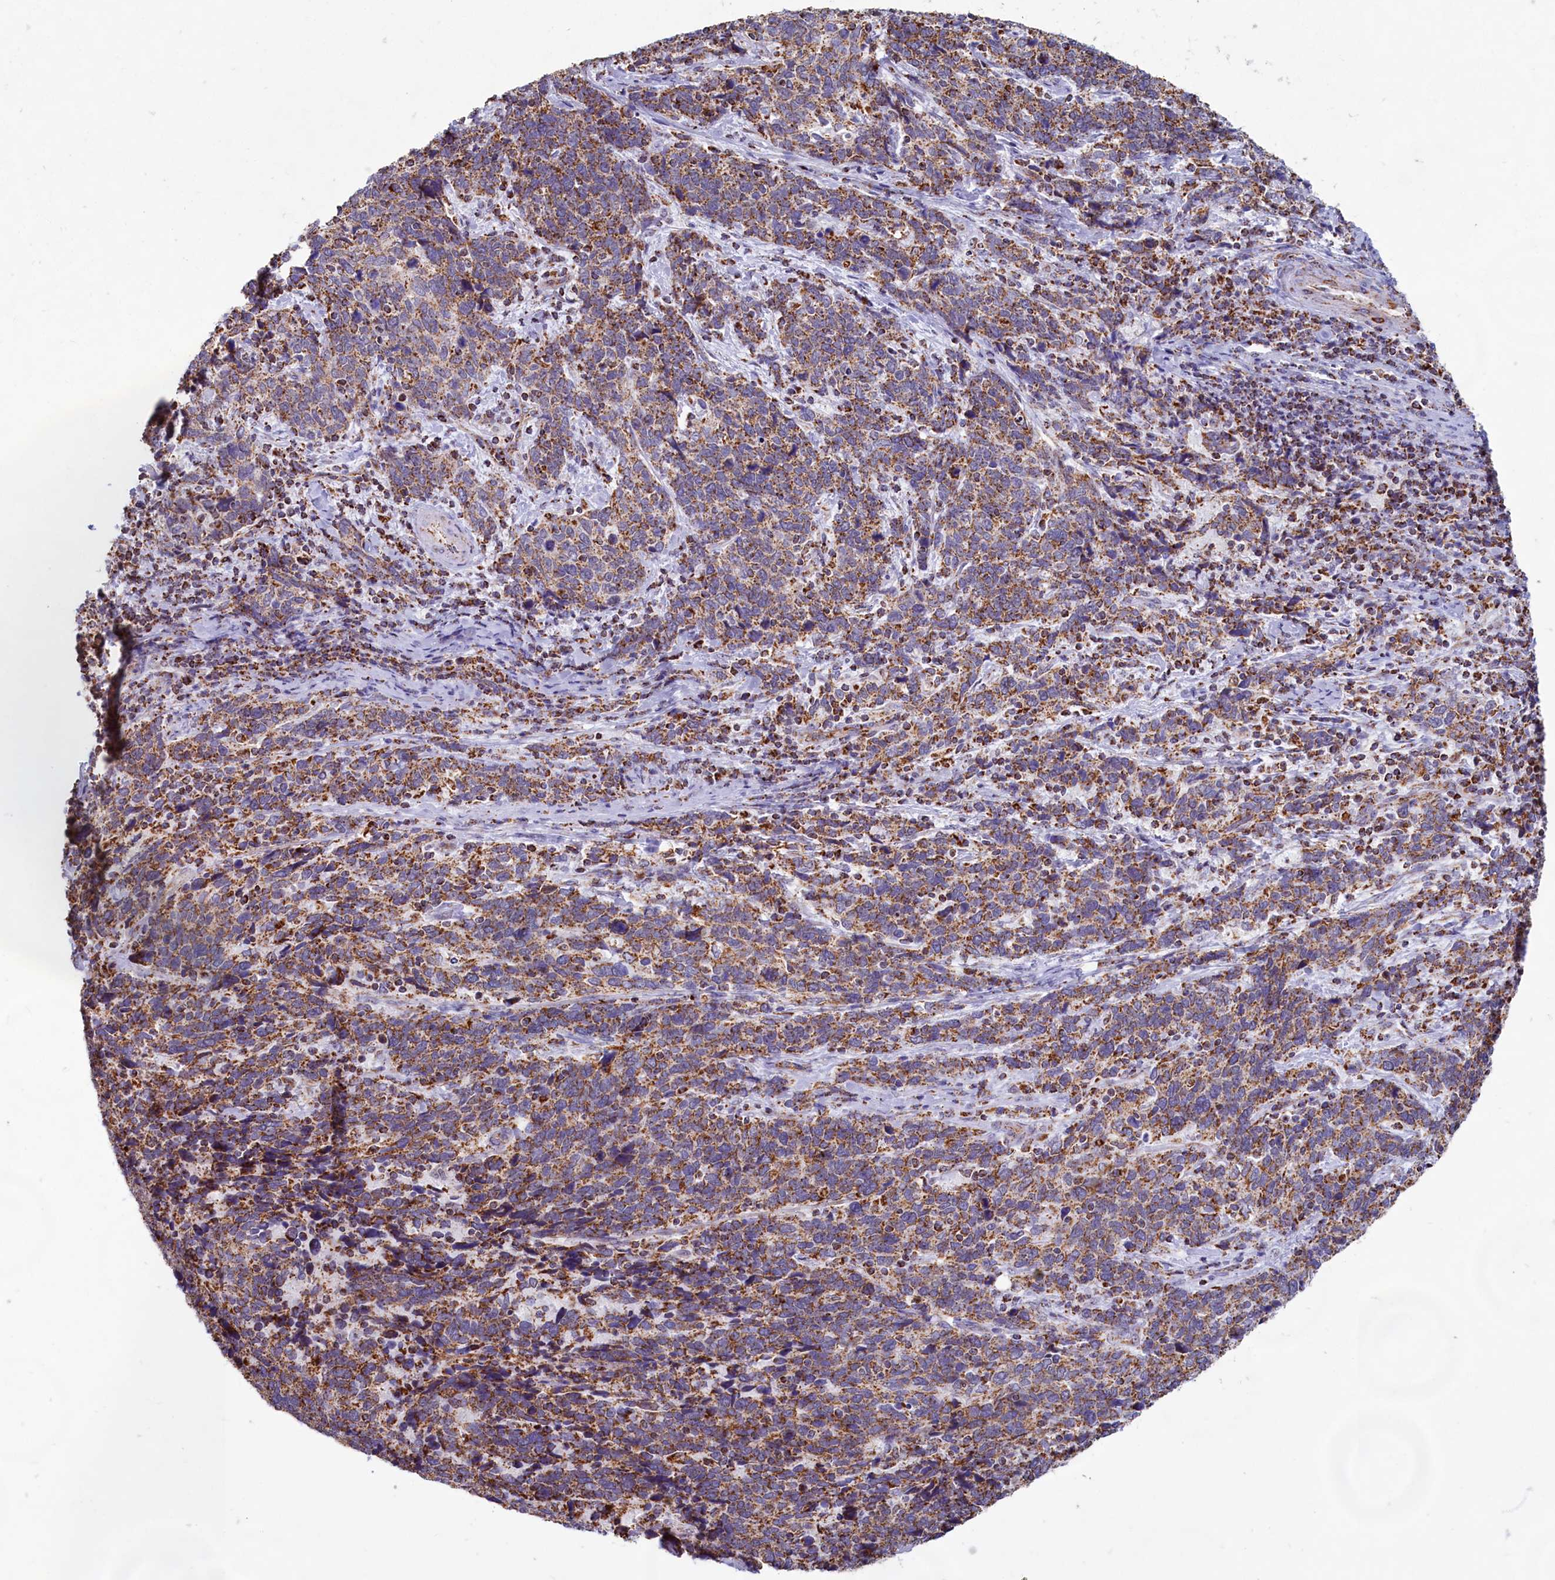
{"staining": {"intensity": "moderate", "quantity": ">75%", "location": "cytoplasmic/membranous"}, "tissue": "cervical cancer", "cell_type": "Tumor cells", "image_type": "cancer", "snomed": [{"axis": "morphology", "description": "Squamous cell carcinoma, NOS"}, {"axis": "topography", "description": "Cervix"}], "caption": "Moderate cytoplasmic/membranous positivity is identified in about >75% of tumor cells in cervical squamous cell carcinoma. The staining was performed using DAB, with brown indicating positive protein expression. Nuclei are stained blue with hematoxylin.", "gene": "C1D", "patient": {"sex": "female", "age": 41}}